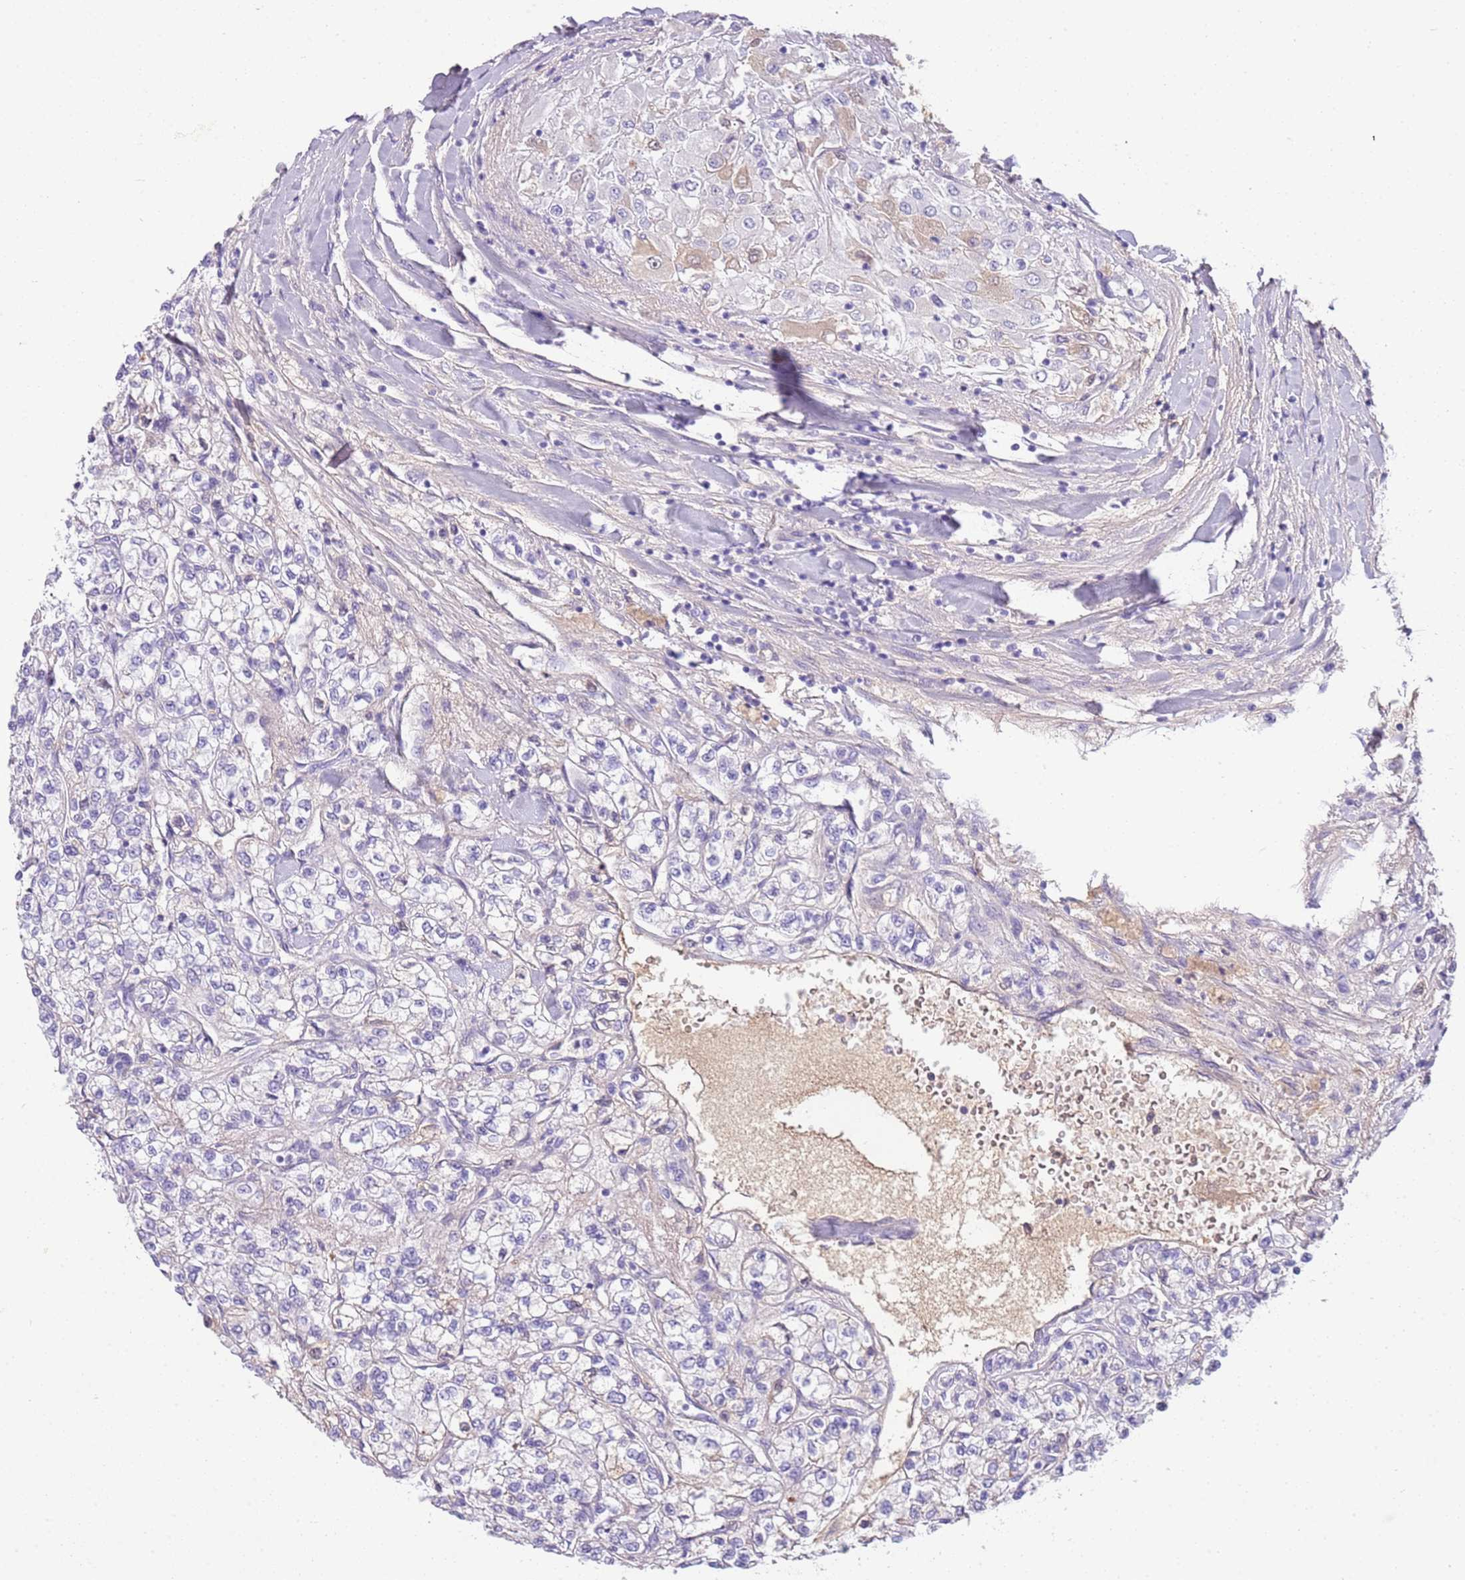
{"staining": {"intensity": "negative", "quantity": "none", "location": "none"}, "tissue": "renal cancer", "cell_type": "Tumor cells", "image_type": "cancer", "snomed": [{"axis": "morphology", "description": "Adenocarcinoma, NOS"}, {"axis": "topography", "description": "Kidney"}], "caption": "DAB (3,3'-diaminobenzidine) immunohistochemical staining of human renal cancer (adenocarcinoma) shows no significant positivity in tumor cells.", "gene": "IGKV3D-11", "patient": {"sex": "male", "age": 80}}